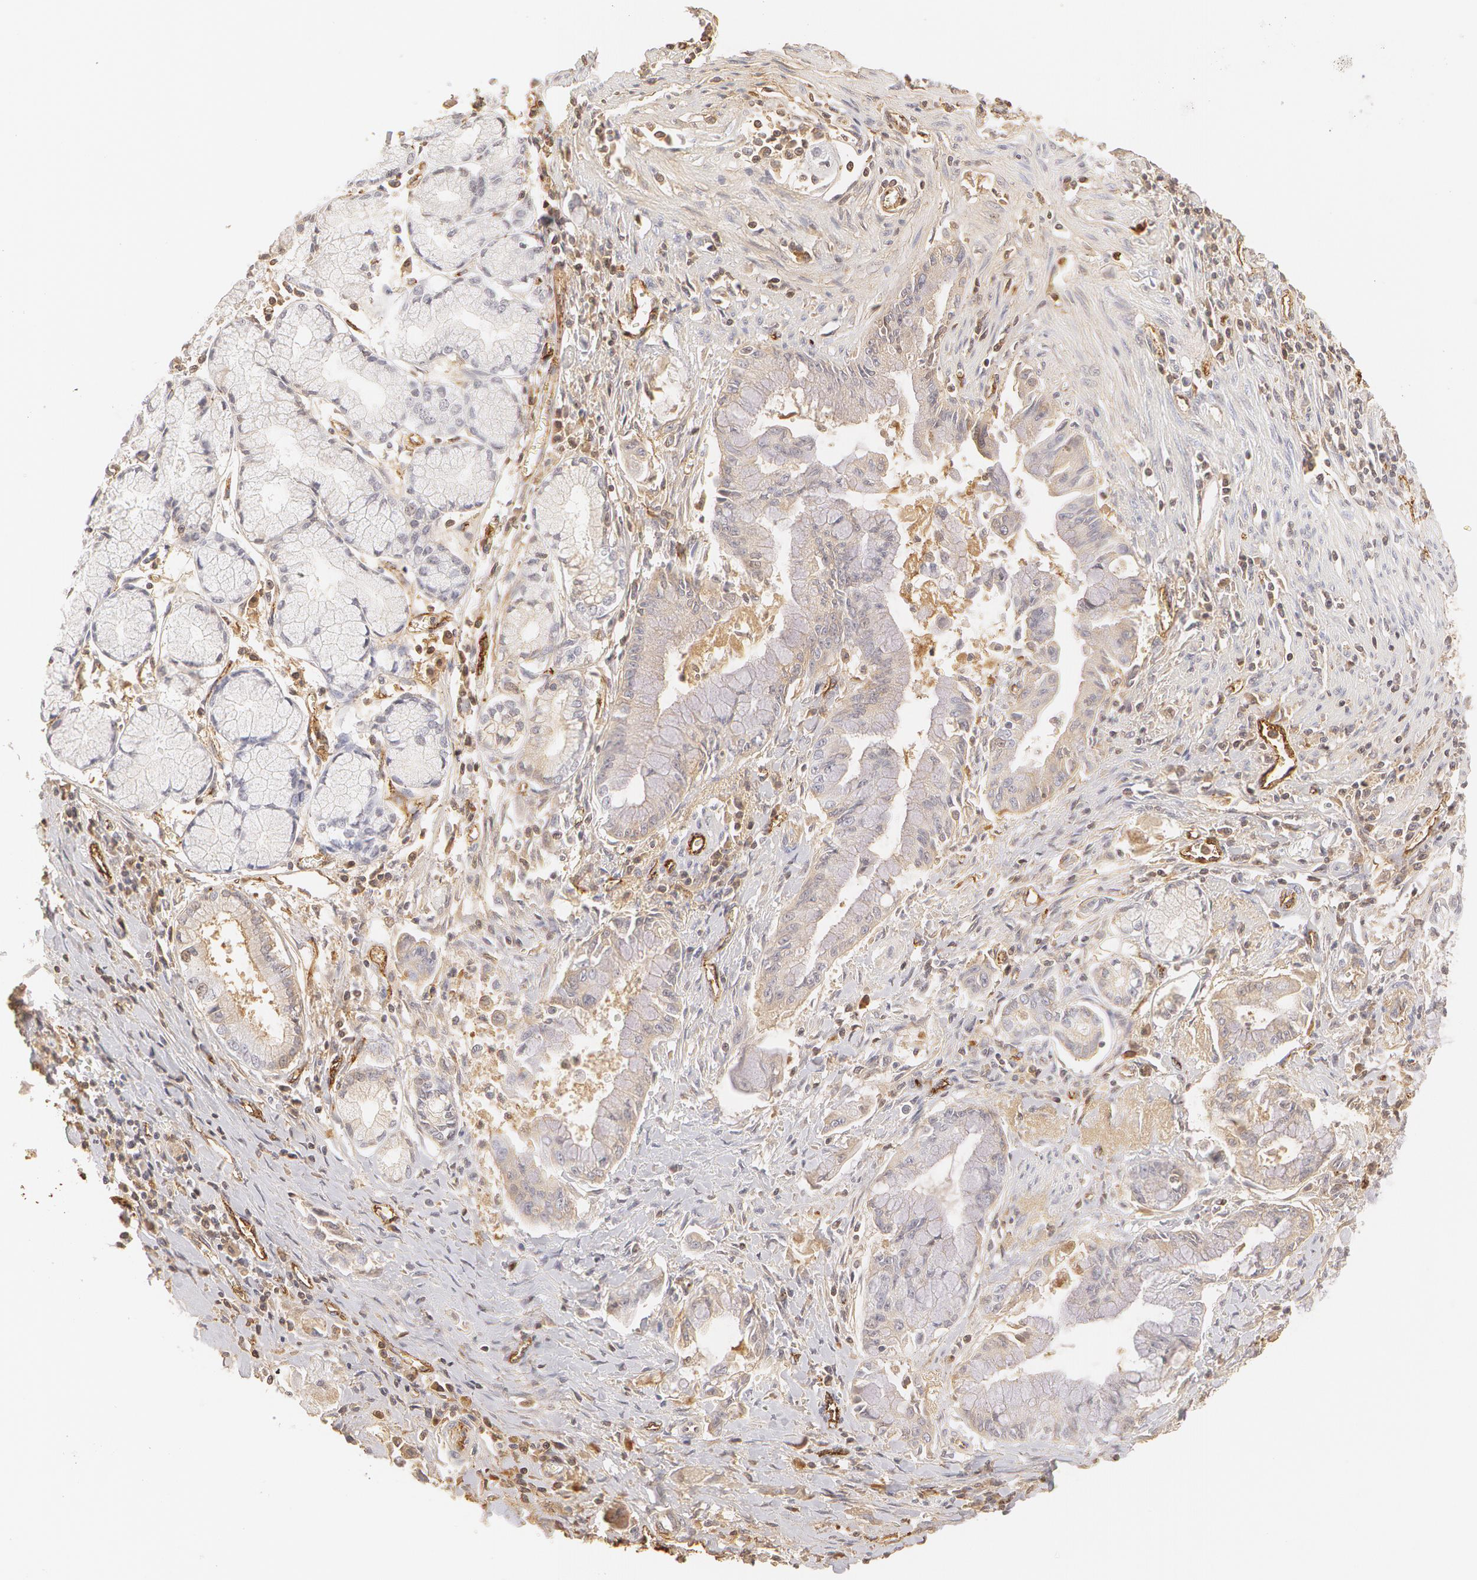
{"staining": {"intensity": "negative", "quantity": "none", "location": "none"}, "tissue": "pancreatic cancer", "cell_type": "Tumor cells", "image_type": "cancer", "snomed": [{"axis": "morphology", "description": "Adenocarcinoma, NOS"}, {"axis": "topography", "description": "Pancreas"}], "caption": "A histopathology image of human adenocarcinoma (pancreatic) is negative for staining in tumor cells.", "gene": "VWF", "patient": {"sex": "male", "age": 59}}